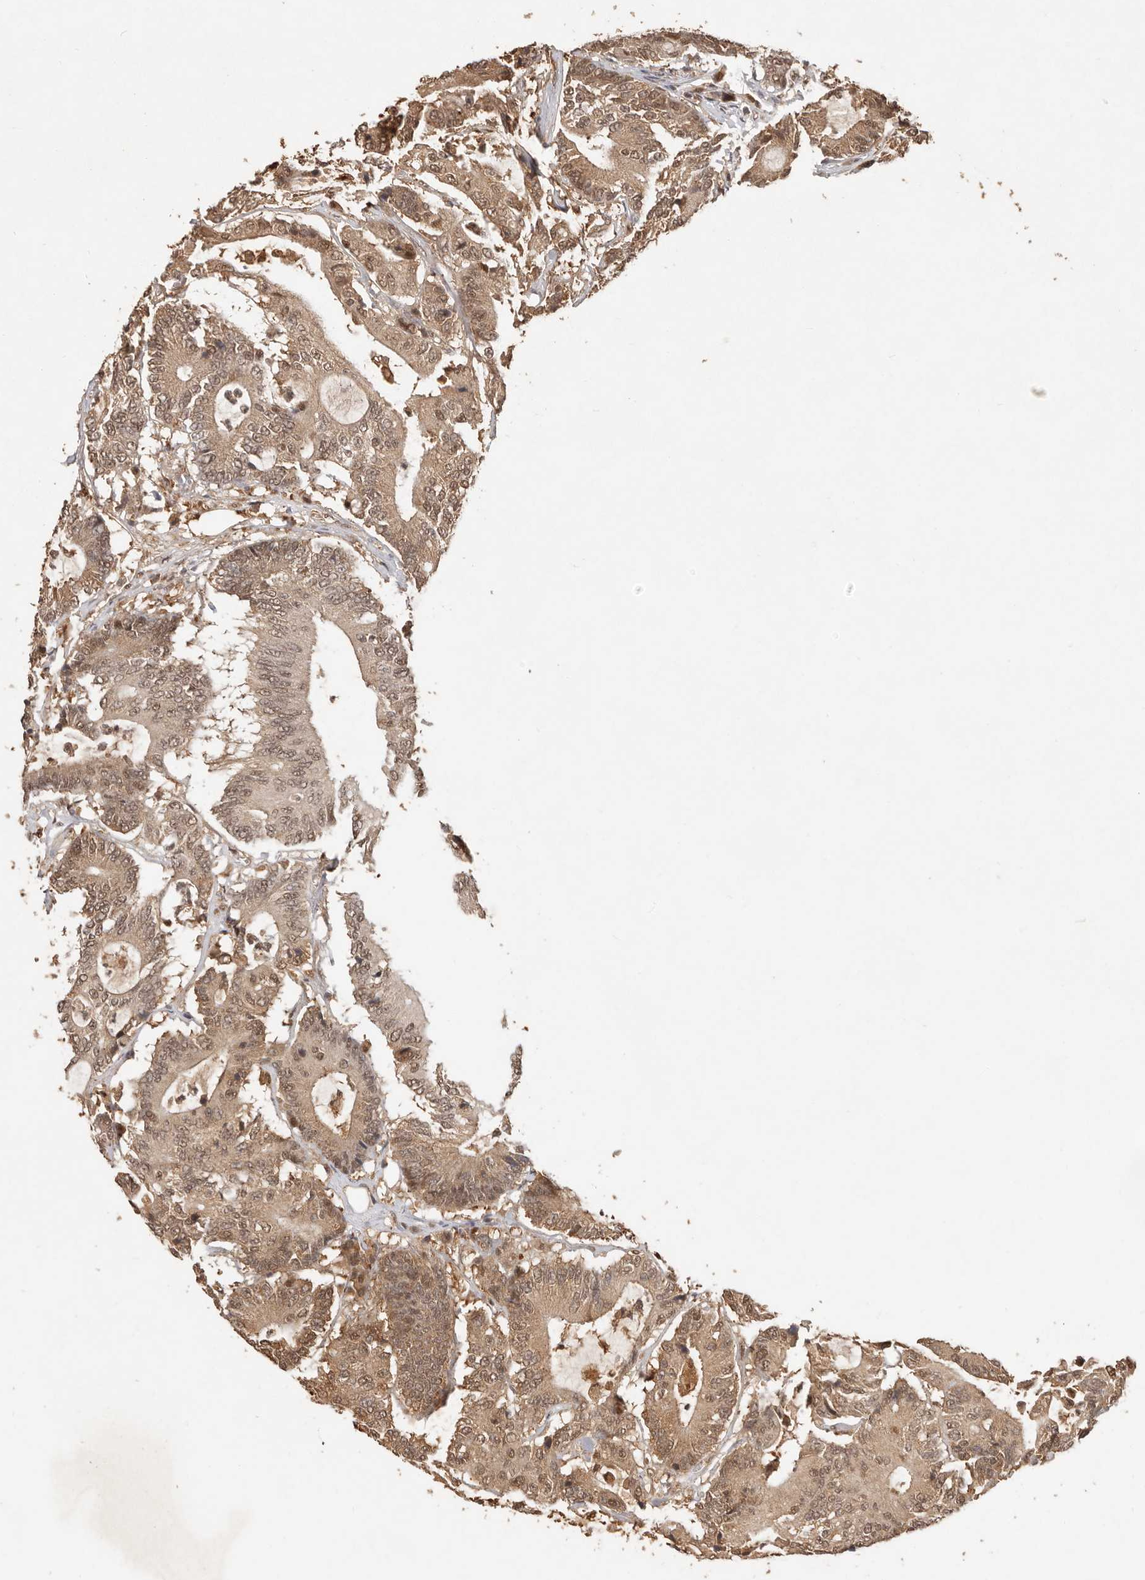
{"staining": {"intensity": "moderate", "quantity": ">75%", "location": "cytoplasmic/membranous,nuclear"}, "tissue": "colorectal cancer", "cell_type": "Tumor cells", "image_type": "cancer", "snomed": [{"axis": "morphology", "description": "Adenocarcinoma, NOS"}, {"axis": "topography", "description": "Colon"}], "caption": "Colorectal adenocarcinoma stained with DAB (3,3'-diaminobenzidine) immunohistochemistry displays medium levels of moderate cytoplasmic/membranous and nuclear staining in about >75% of tumor cells. The staining was performed using DAB (3,3'-diaminobenzidine) to visualize the protein expression in brown, while the nuclei were stained in blue with hematoxylin (Magnification: 20x).", "gene": "PSMA5", "patient": {"sex": "female", "age": 84}}